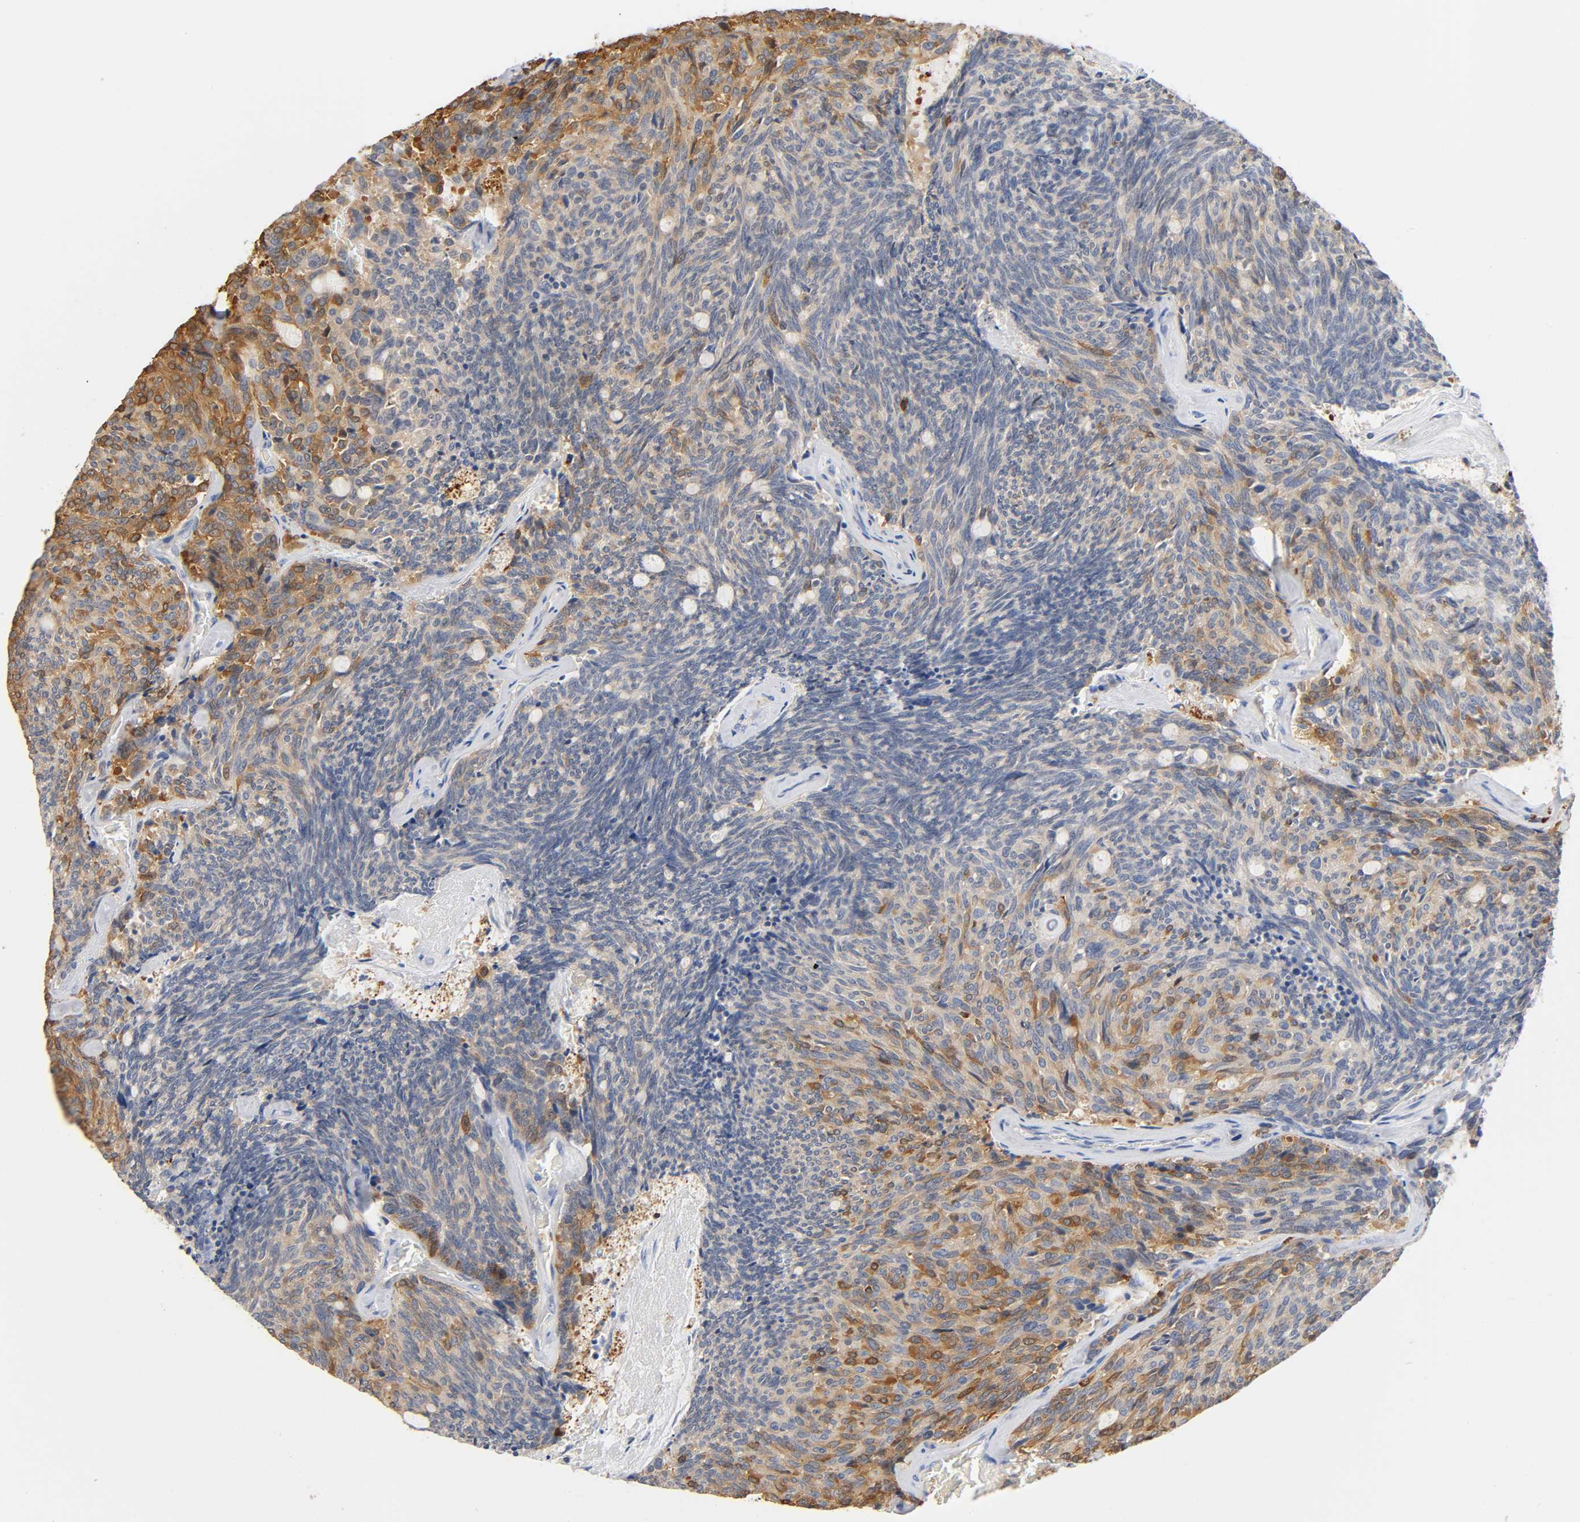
{"staining": {"intensity": "moderate", "quantity": ">75%", "location": "cytoplasmic/membranous"}, "tissue": "carcinoid", "cell_type": "Tumor cells", "image_type": "cancer", "snomed": [{"axis": "morphology", "description": "Carcinoid, malignant, NOS"}, {"axis": "topography", "description": "Pancreas"}], "caption": "Immunohistochemical staining of carcinoid reveals medium levels of moderate cytoplasmic/membranous positivity in about >75% of tumor cells.", "gene": "UCKL1", "patient": {"sex": "female", "age": 54}}